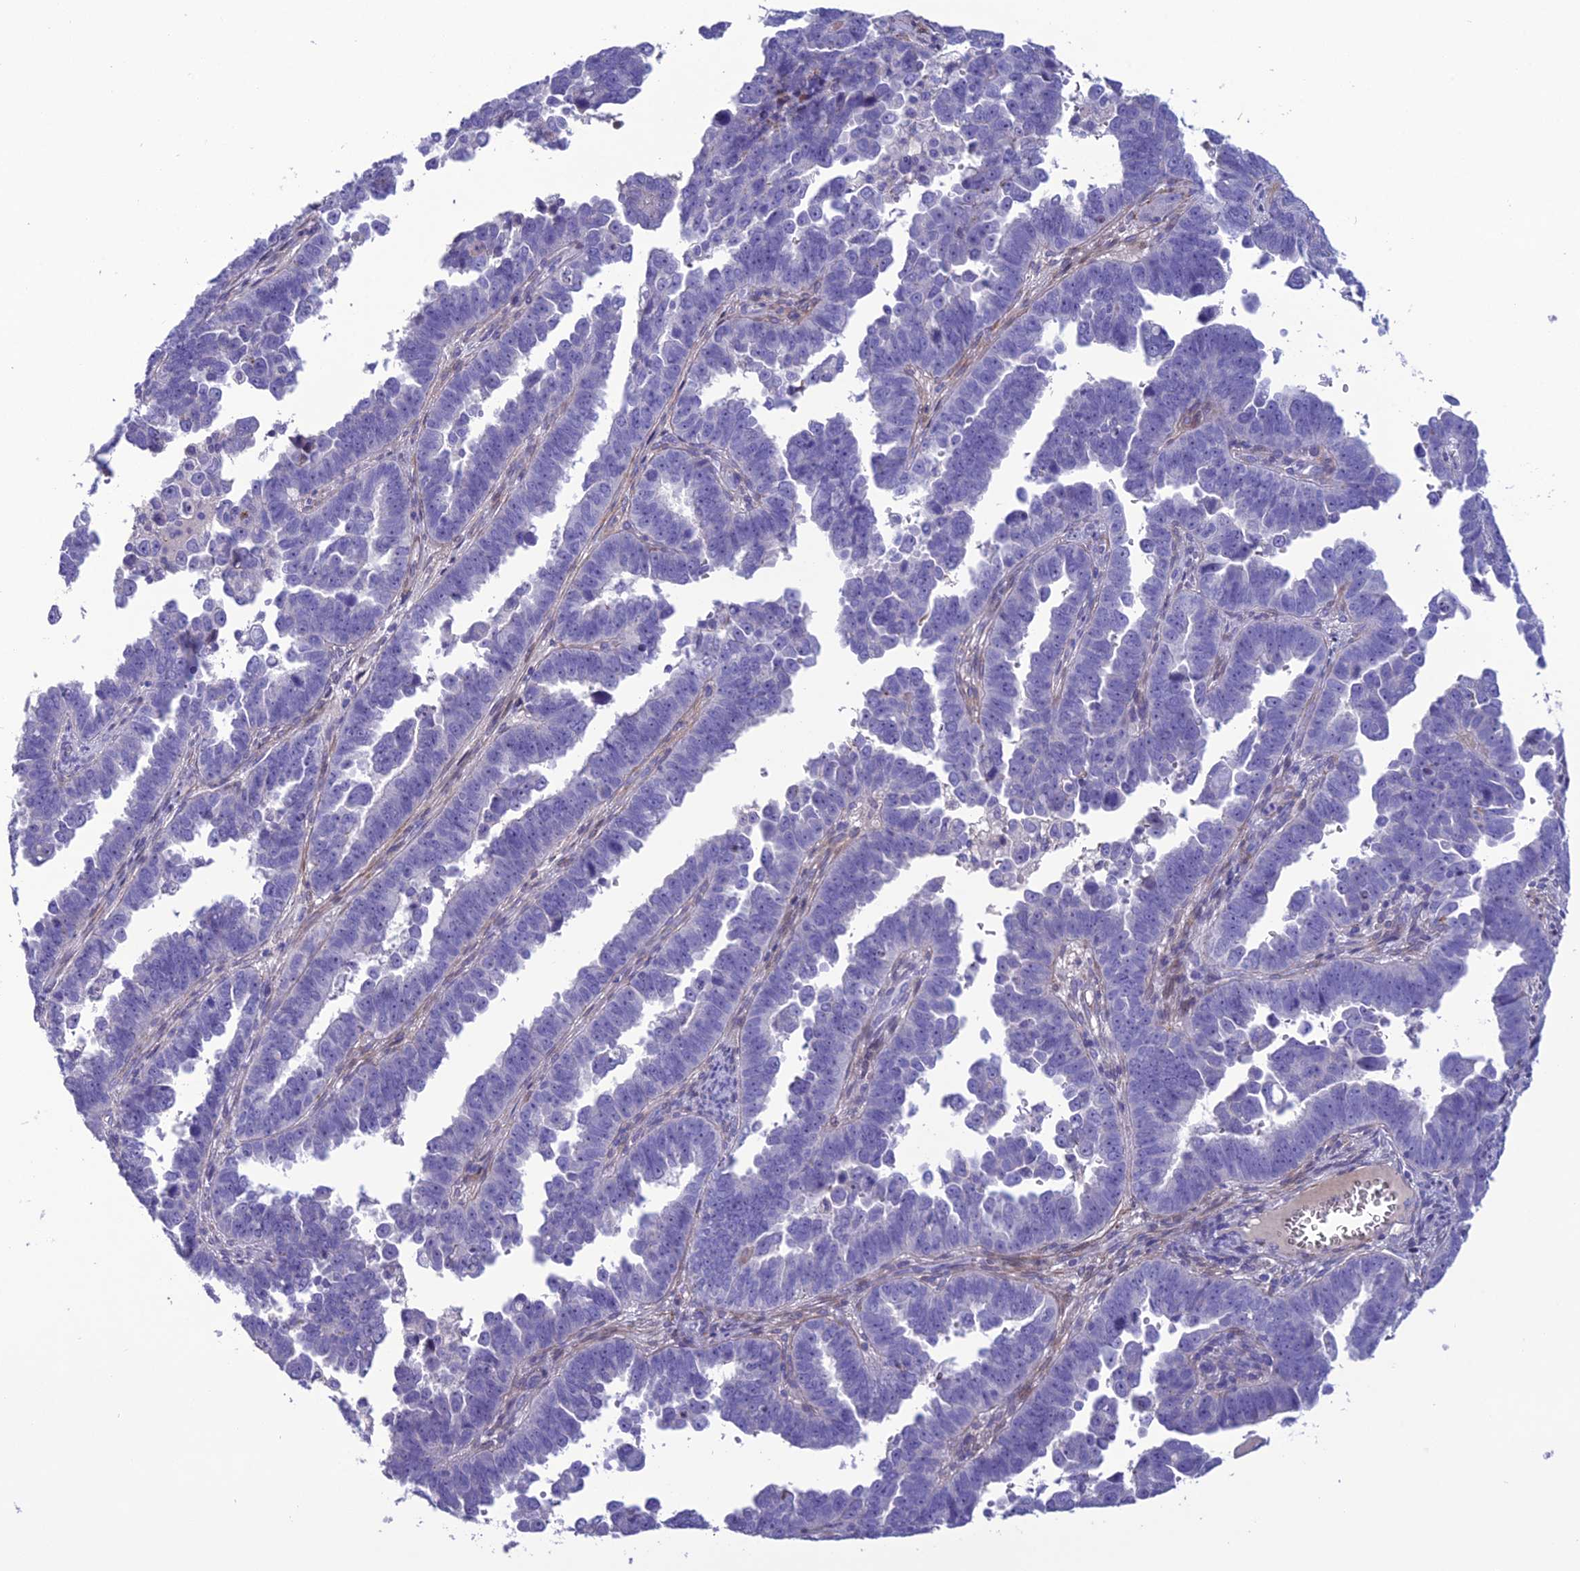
{"staining": {"intensity": "negative", "quantity": "none", "location": "none"}, "tissue": "endometrial cancer", "cell_type": "Tumor cells", "image_type": "cancer", "snomed": [{"axis": "morphology", "description": "Adenocarcinoma, NOS"}, {"axis": "topography", "description": "Endometrium"}], "caption": "Histopathology image shows no protein staining in tumor cells of endometrial cancer (adenocarcinoma) tissue.", "gene": "OR56B1", "patient": {"sex": "female", "age": 75}}